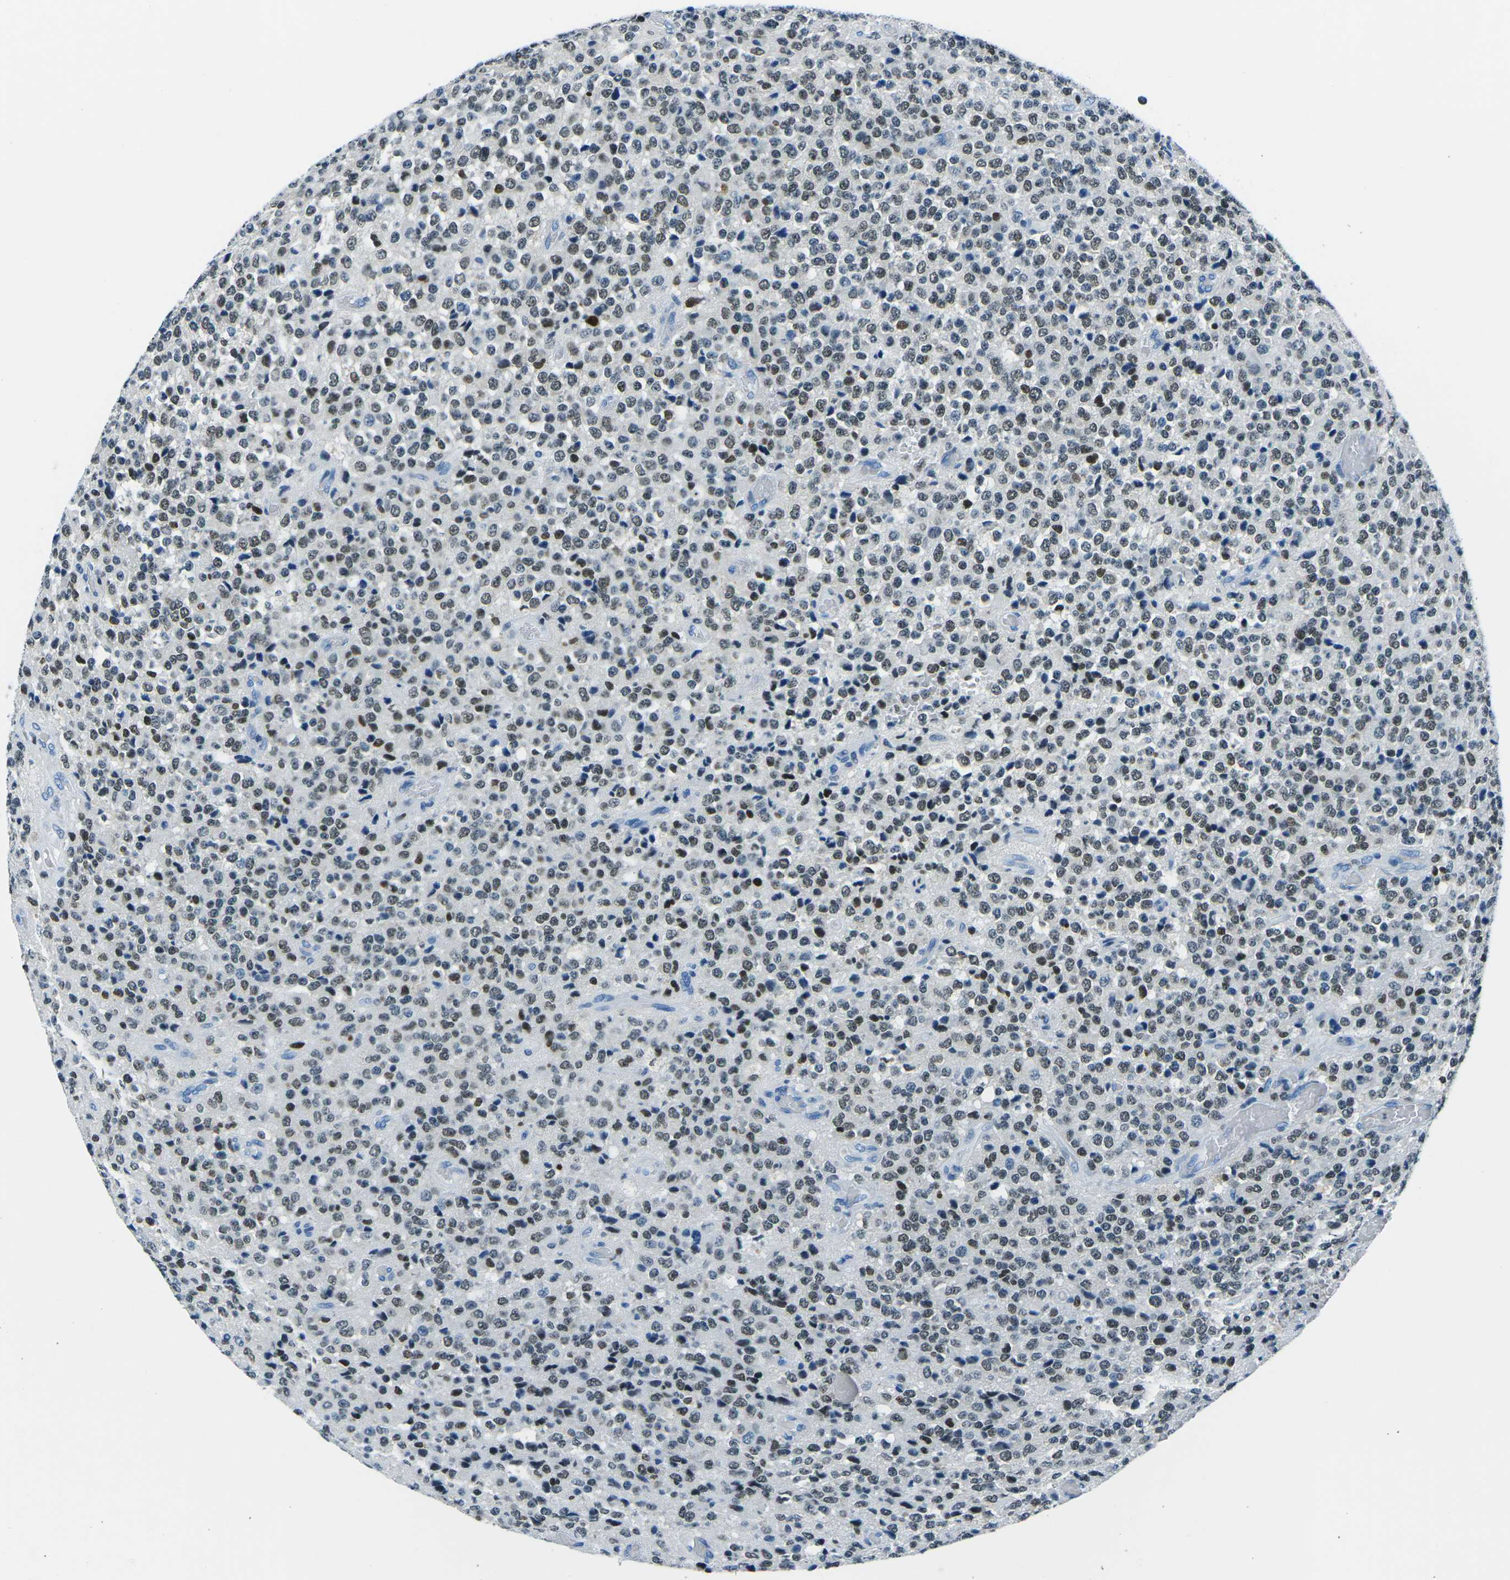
{"staining": {"intensity": "weak", "quantity": ">75%", "location": "nuclear"}, "tissue": "glioma", "cell_type": "Tumor cells", "image_type": "cancer", "snomed": [{"axis": "morphology", "description": "Glioma, malignant, High grade"}, {"axis": "topography", "description": "pancreas cauda"}], "caption": "A histopathology image of malignant glioma (high-grade) stained for a protein demonstrates weak nuclear brown staining in tumor cells. Using DAB (brown) and hematoxylin (blue) stains, captured at high magnification using brightfield microscopy.", "gene": "CELF2", "patient": {"sex": "male", "age": 60}}